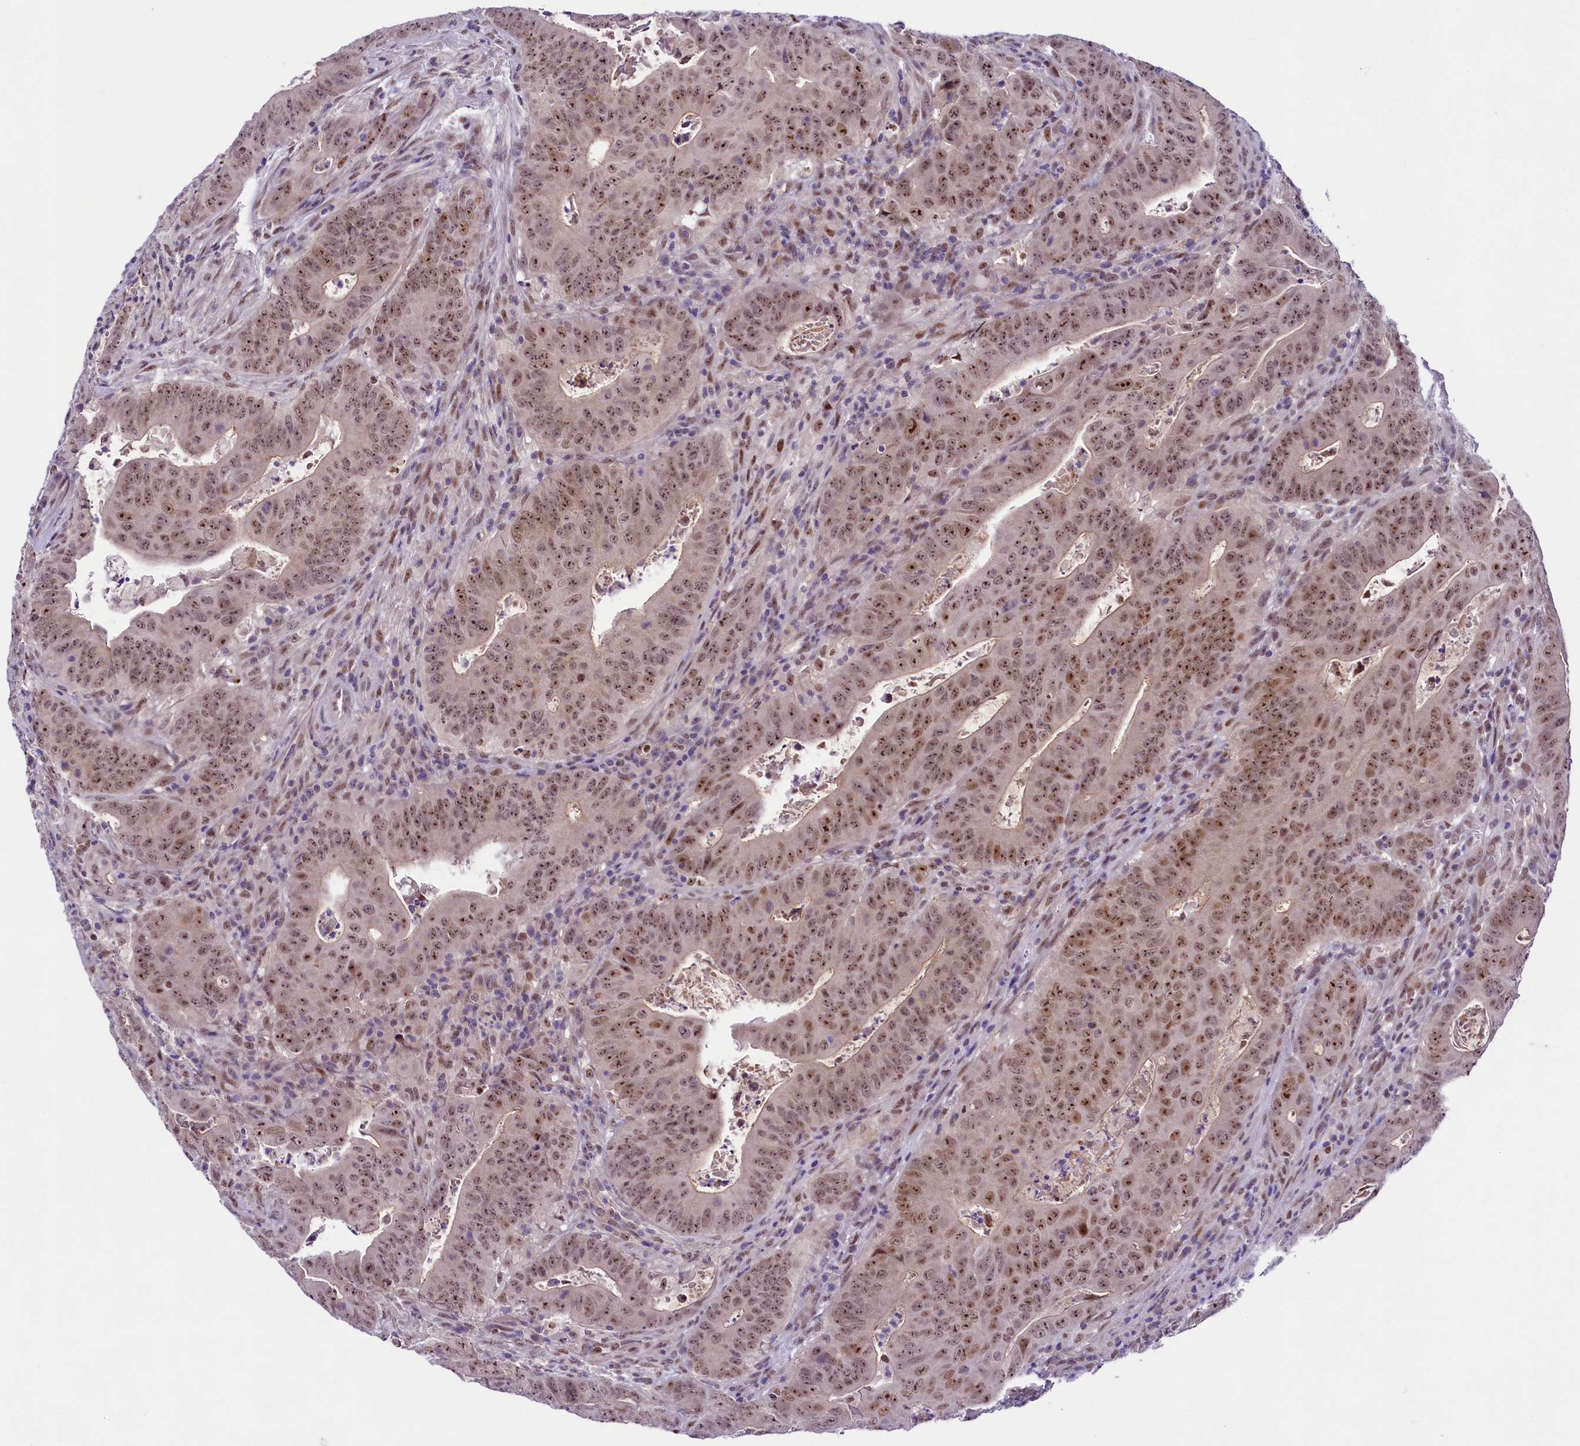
{"staining": {"intensity": "moderate", "quantity": ">75%", "location": "cytoplasmic/membranous,nuclear"}, "tissue": "colorectal cancer", "cell_type": "Tumor cells", "image_type": "cancer", "snomed": [{"axis": "morphology", "description": "Adenocarcinoma, NOS"}, {"axis": "topography", "description": "Rectum"}], "caption": "High-magnification brightfield microscopy of colorectal cancer (adenocarcinoma) stained with DAB (3,3'-diaminobenzidine) (brown) and counterstained with hematoxylin (blue). tumor cells exhibit moderate cytoplasmic/membranous and nuclear positivity is appreciated in about>75% of cells.", "gene": "LEUTX", "patient": {"sex": "female", "age": 75}}